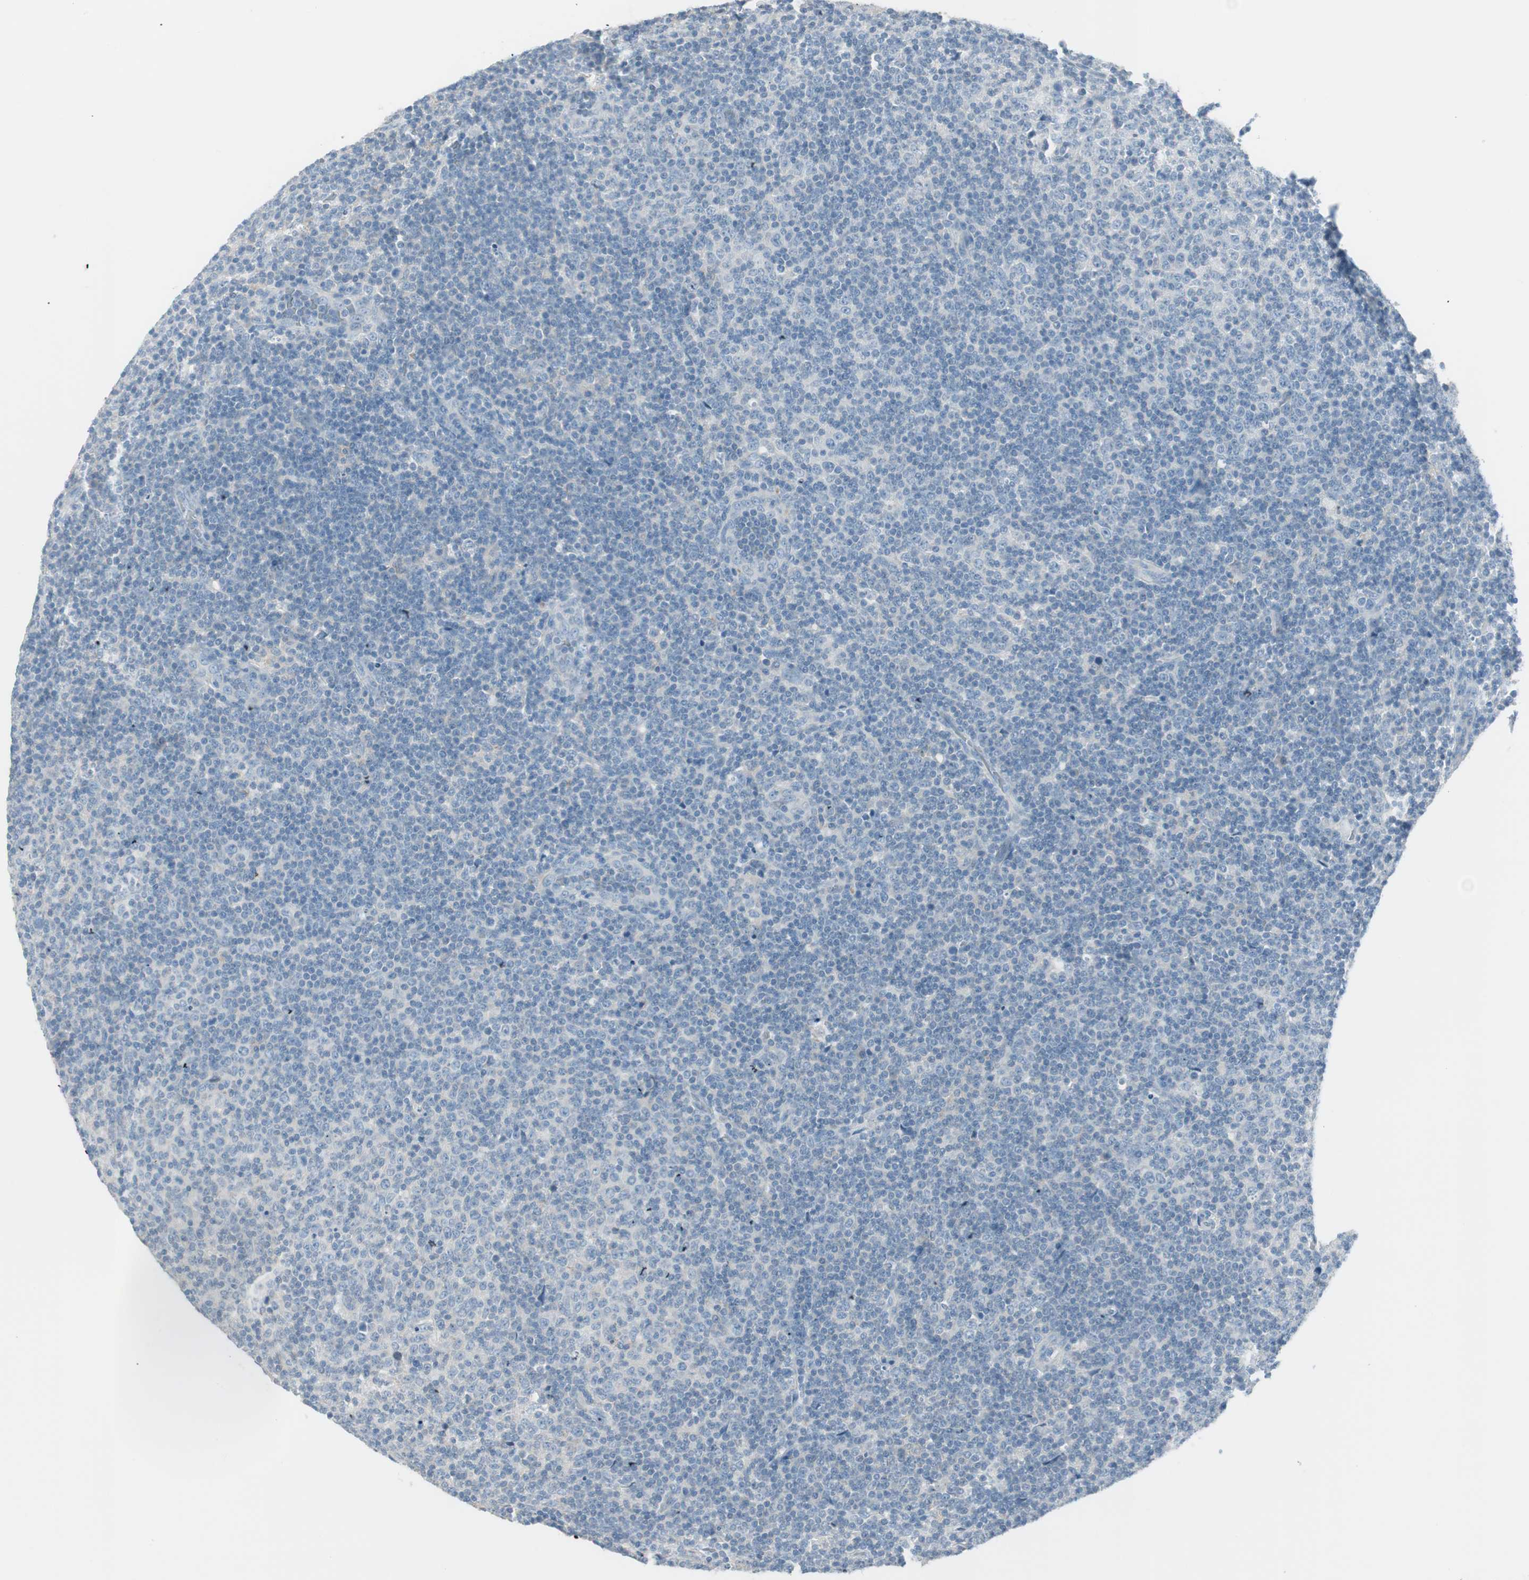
{"staining": {"intensity": "negative", "quantity": "none", "location": "none"}, "tissue": "lymphoma", "cell_type": "Tumor cells", "image_type": "cancer", "snomed": [{"axis": "morphology", "description": "Malignant lymphoma, non-Hodgkin's type, Low grade"}, {"axis": "topography", "description": "Lymph node"}], "caption": "Tumor cells are negative for brown protein staining in lymphoma. (Stains: DAB (3,3'-diaminobenzidine) immunohistochemistry (IHC) with hematoxylin counter stain, Microscopy: brightfield microscopy at high magnification).", "gene": "ITLN2", "patient": {"sex": "male", "age": 70}}